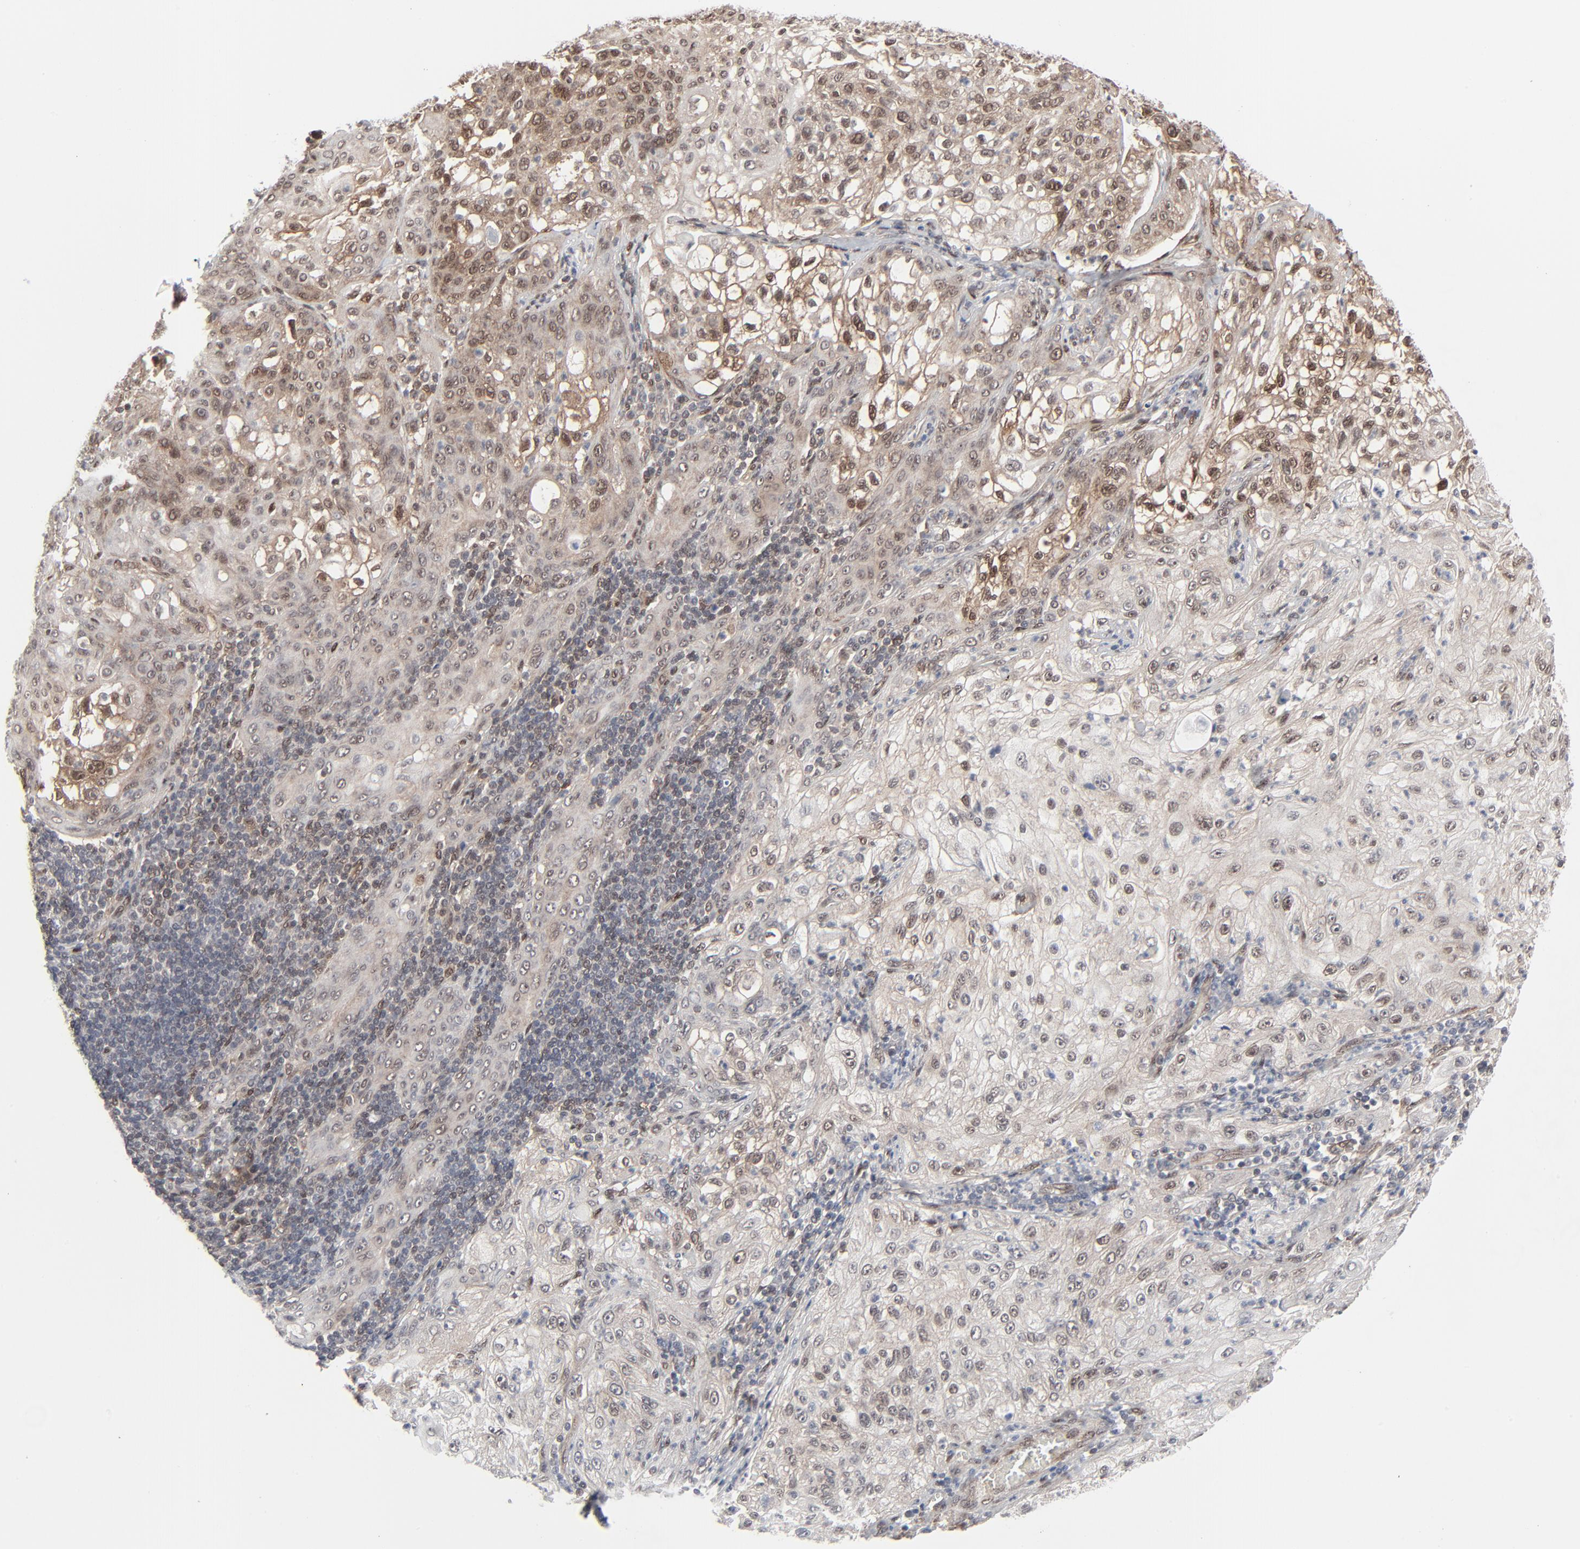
{"staining": {"intensity": "weak", "quantity": "25%-75%", "location": "cytoplasmic/membranous,nuclear"}, "tissue": "lung cancer", "cell_type": "Tumor cells", "image_type": "cancer", "snomed": [{"axis": "morphology", "description": "Inflammation, NOS"}, {"axis": "morphology", "description": "Squamous cell carcinoma, NOS"}, {"axis": "topography", "description": "Lymph node"}, {"axis": "topography", "description": "Soft tissue"}, {"axis": "topography", "description": "Lung"}], "caption": "Immunohistochemical staining of human lung squamous cell carcinoma exhibits low levels of weak cytoplasmic/membranous and nuclear protein staining in approximately 25%-75% of tumor cells. The protein of interest is shown in brown color, while the nuclei are stained blue.", "gene": "AKT1", "patient": {"sex": "male", "age": 66}}